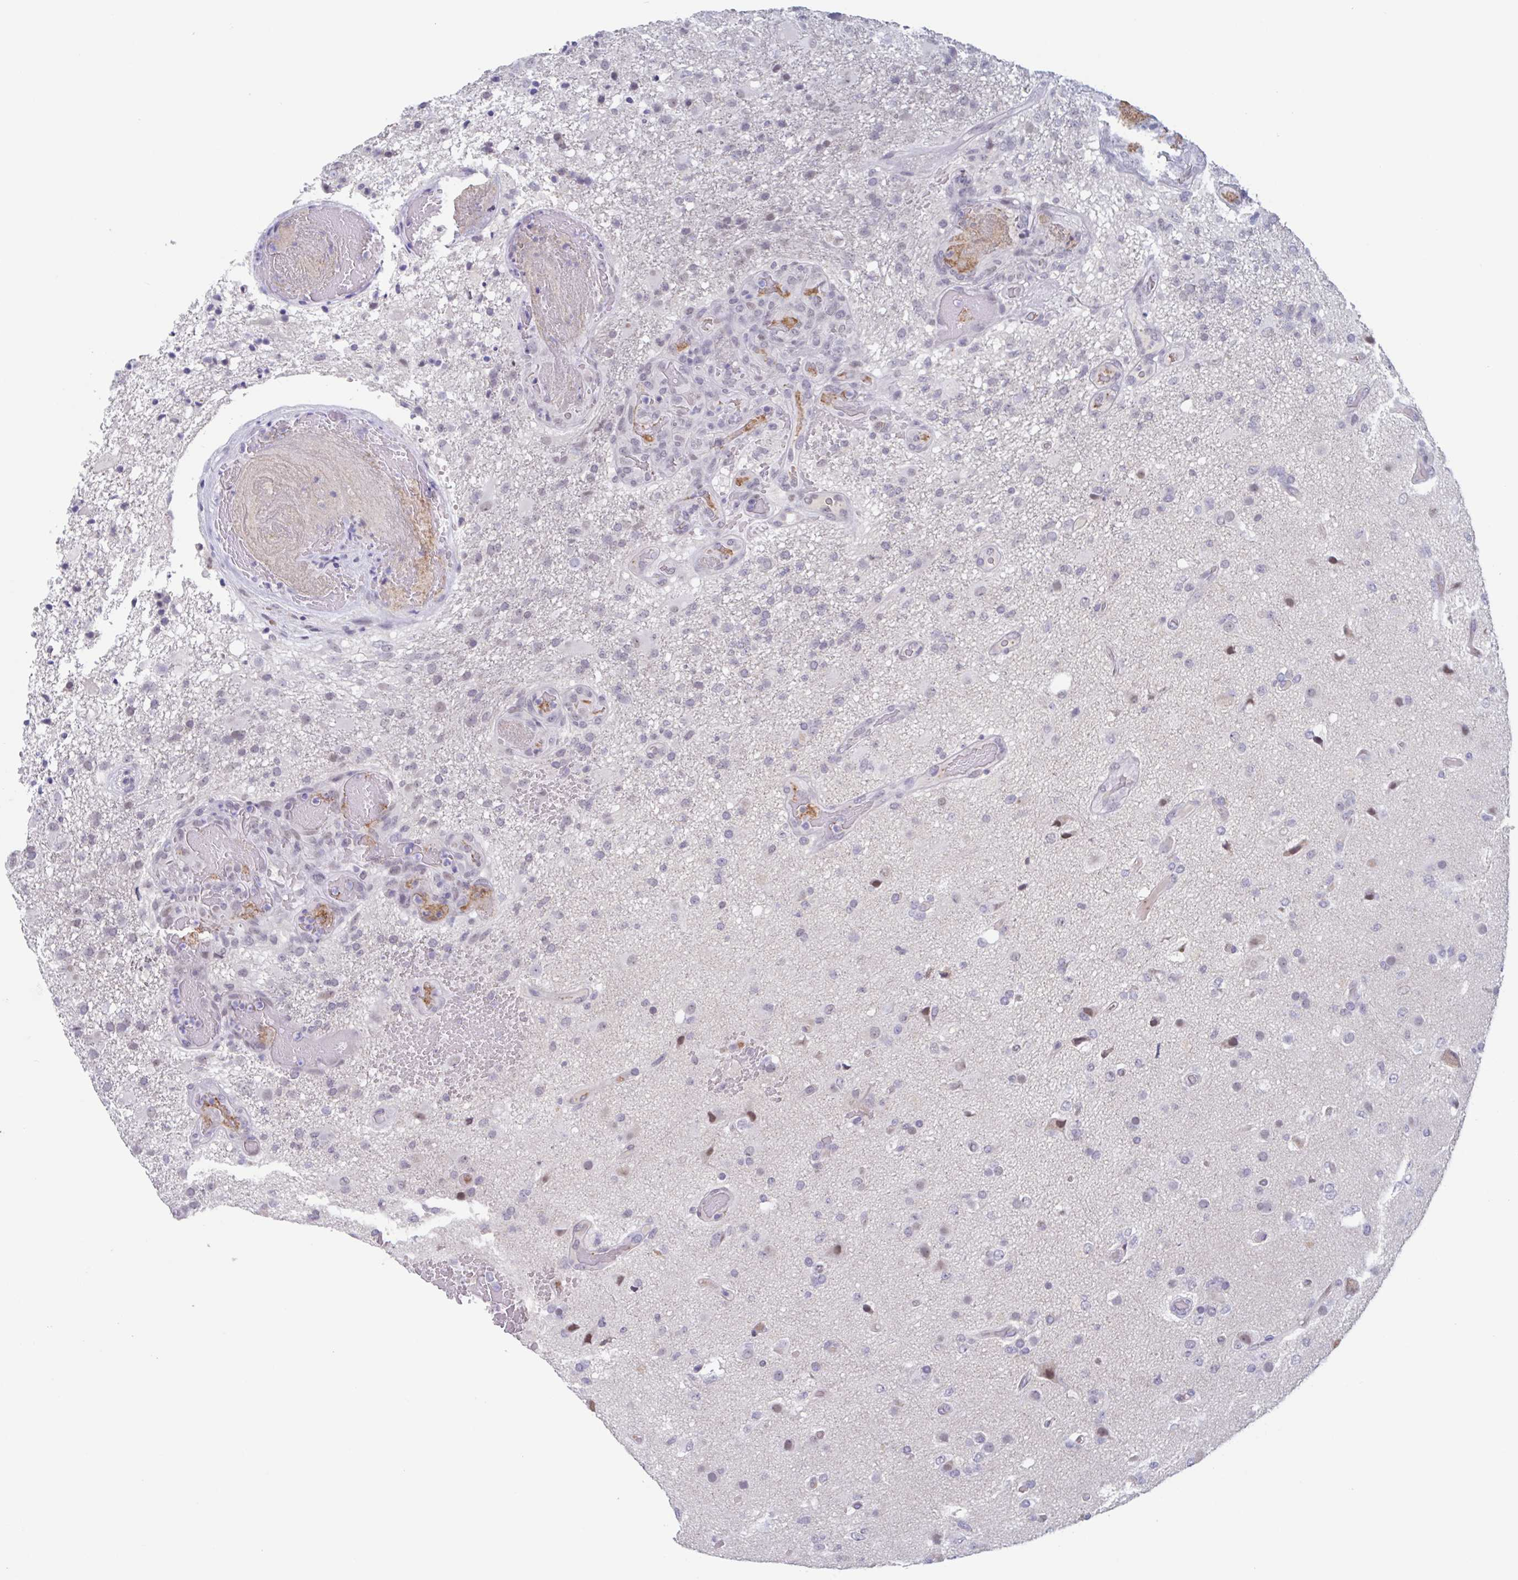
{"staining": {"intensity": "moderate", "quantity": "<25%", "location": "nuclear"}, "tissue": "glioma", "cell_type": "Tumor cells", "image_type": "cancer", "snomed": [{"axis": "morphology", "description": "Glioma, malignant, High grade"}, {"axis": "topography", "description": "Brain"}], "caption": "Tumor cells demonstrate low levels of moderate nuclear staining in about <25% of cells in malignant high-grade glioma. Nuclei are stained in blue.", "gene": "KDM4D", "patient": {"sex": "female", "age": 74}}